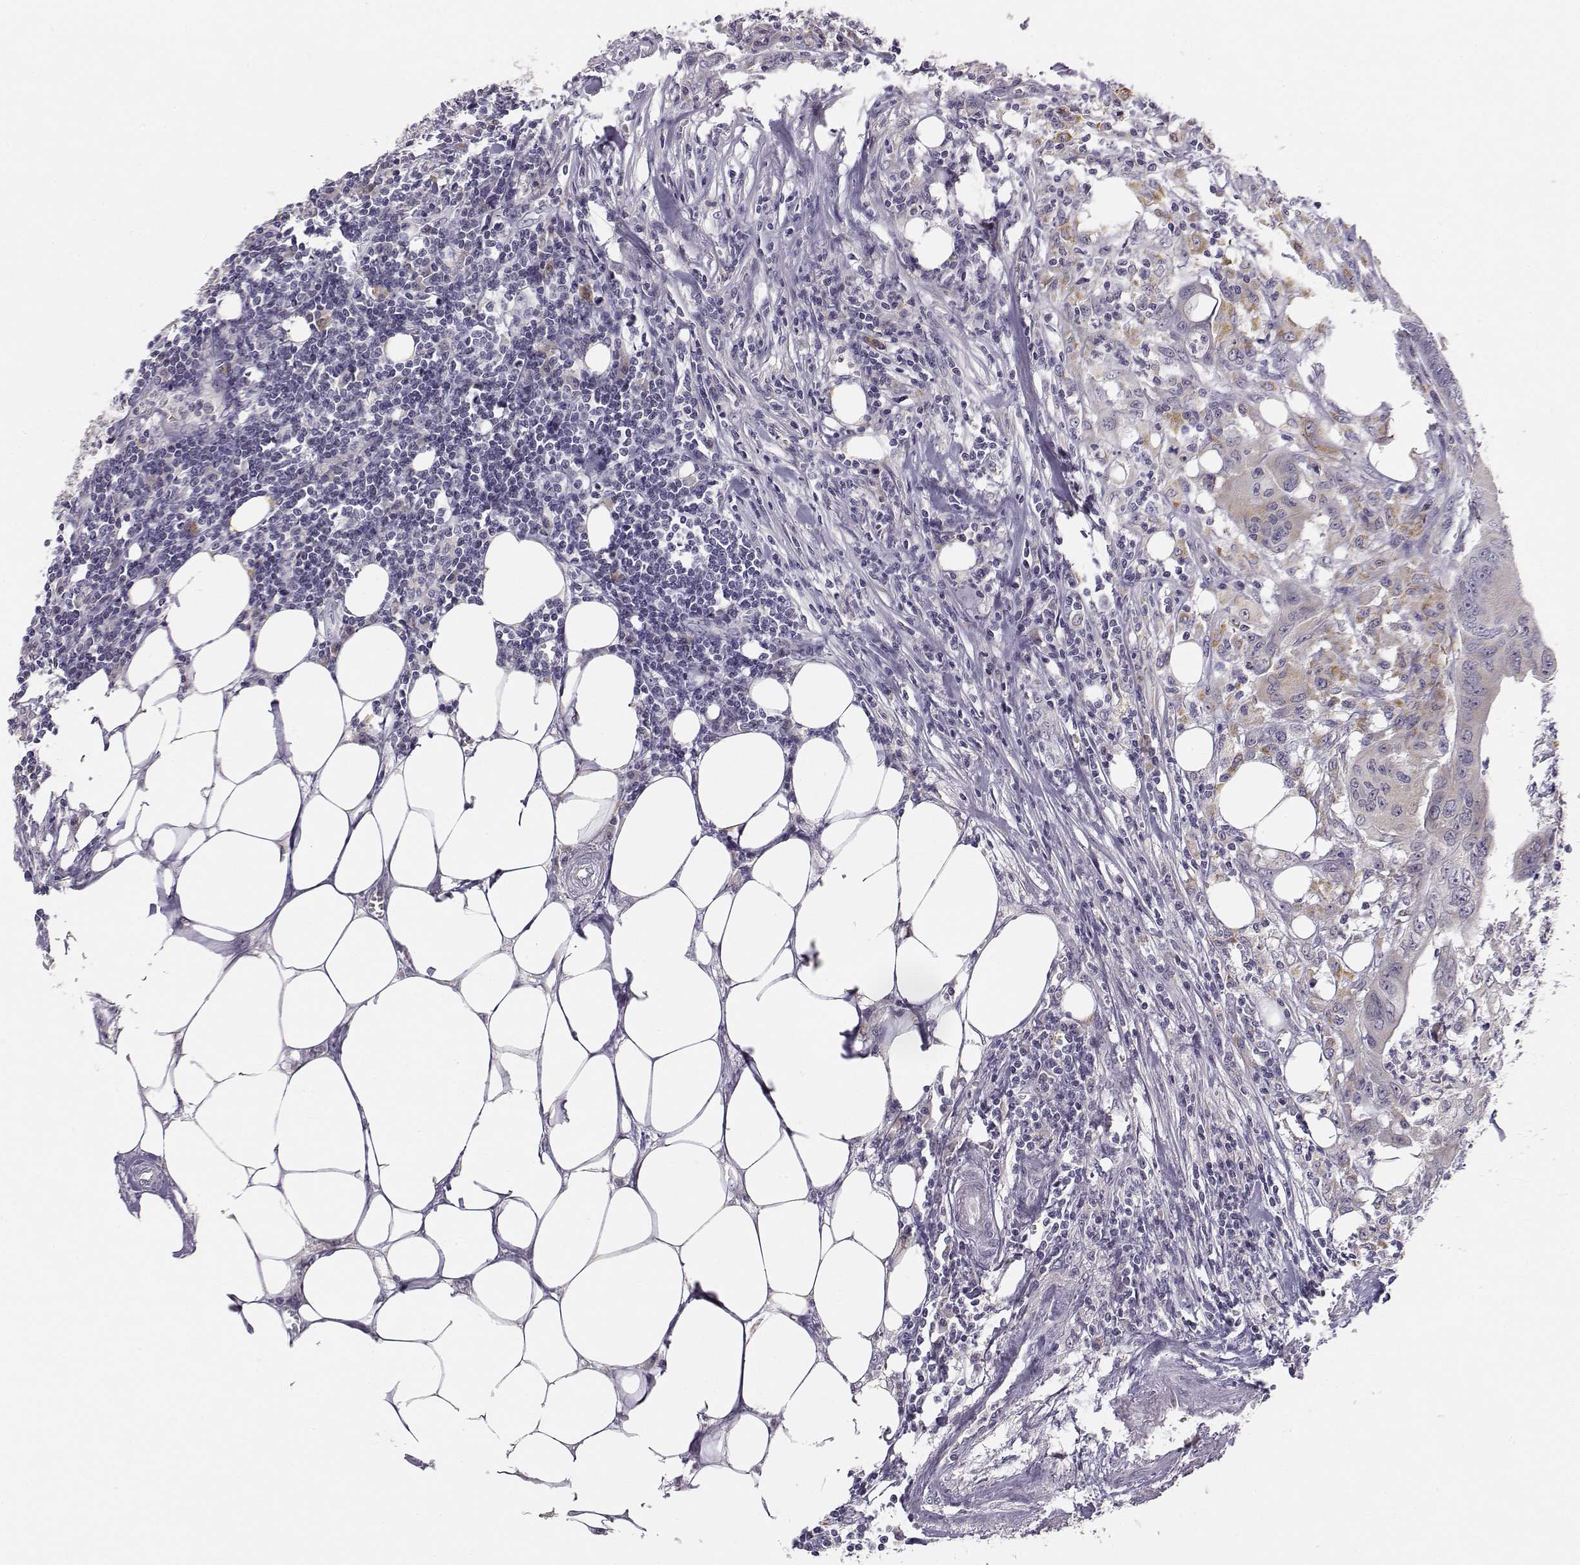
{"staining": {"intensity": "weak", "quantity": ">75%", "location": "cytoplasmic/membranous"}, "tissue": "colorectal cancer", "cell_type": "Tumor cells", "image_type": "cancer", "snomed": [{"axis": "morphology", "description": "Adenocarcinoma, NOS"}, {"axis": "topography", "description": "Colon"}], "caption": "A high-resolution micrograph shows immunohistochemistry (IHC) staining of adenocarcinoma (colorectal), which displays weak cytoplasmic/membranous positivity in about >75% of tumor cells.", "gene": "ACSL6", "patient": {"sex": "male", "age": 84}}